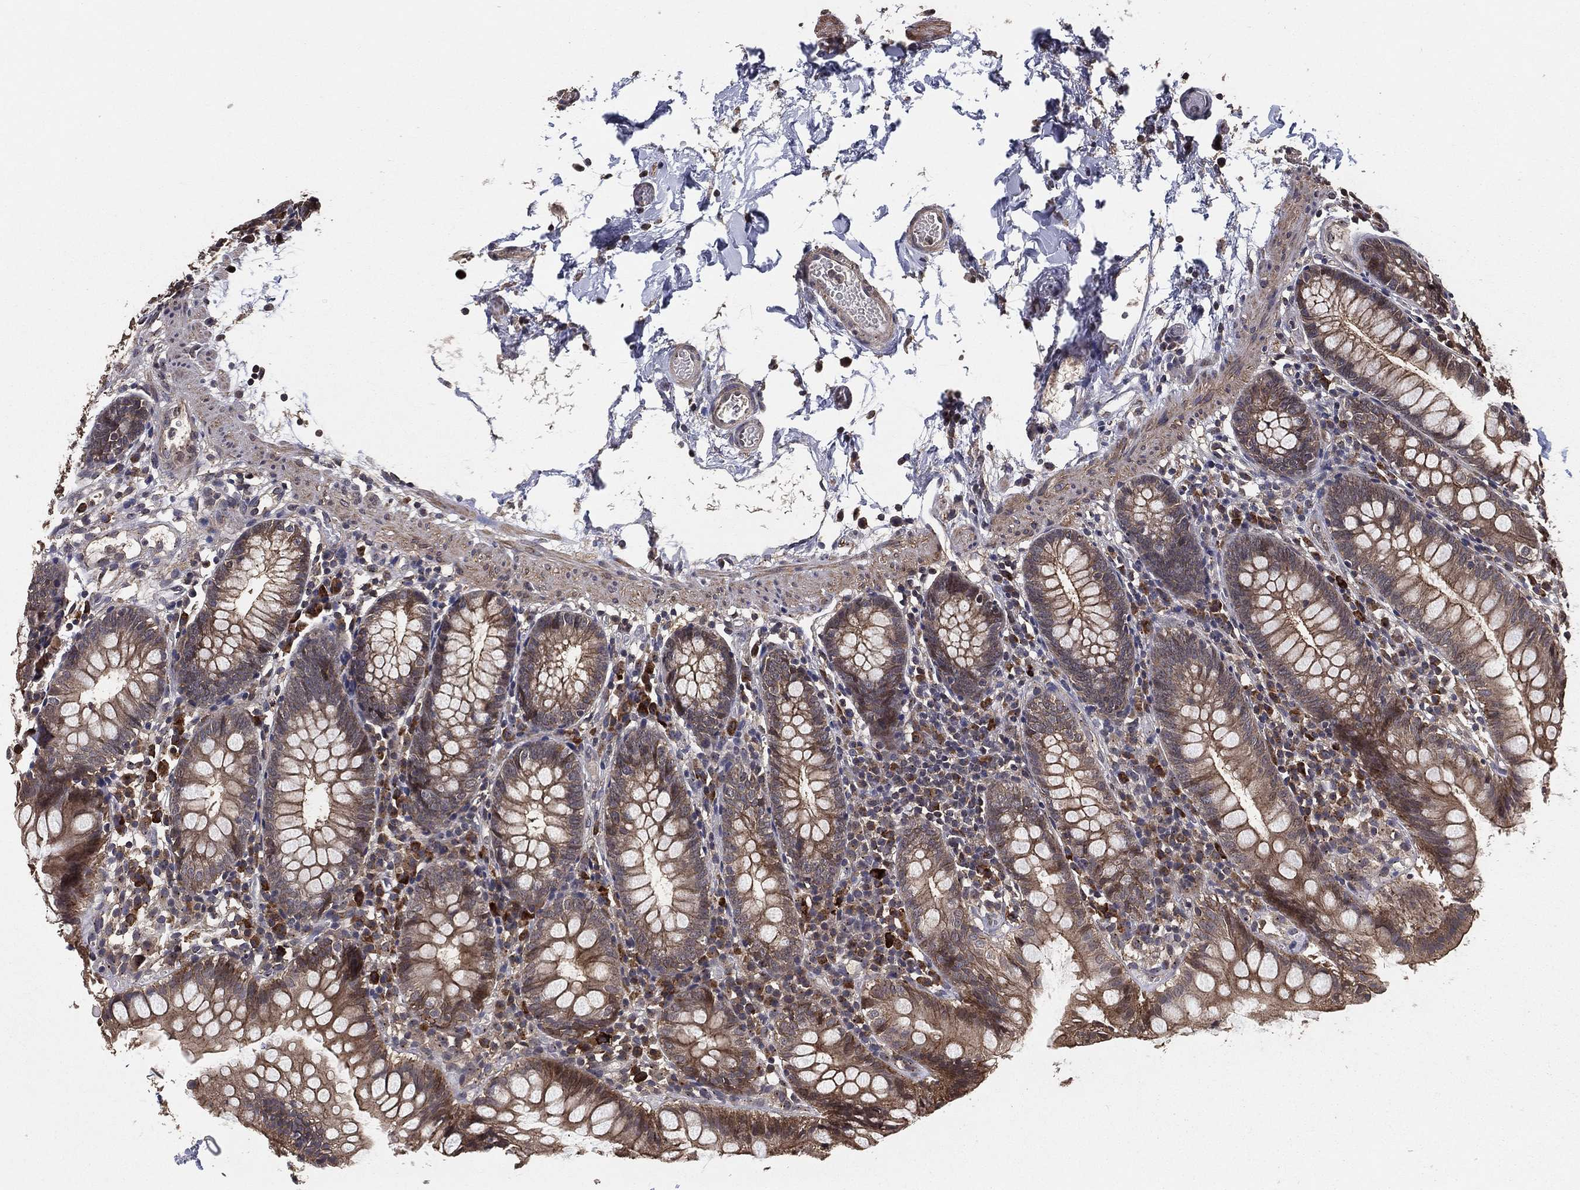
{"staining": {"intensity": "strong", "quantity": "25%-75%", "location": "cytoplasmic/membranous"}, "tissue": "small intestine", "cell_type": "Glandular cells", "image_type": "normal", "snomed": [{"axis": "morphology", "description": "Normal tissue, NOS"}, {"axis": "topography", "description": "Small intestine"}], "caption": "IHC (DAB) staining of normal human small intestine demonstrates strong cytoplasmic/membranous protein staining in approximately 25%-75% of glandular cells. (DAB IHC with brightfield microscopy, high magnification).", "gene": "PCNT", "patient": {"sex": "female", "age": 90}}